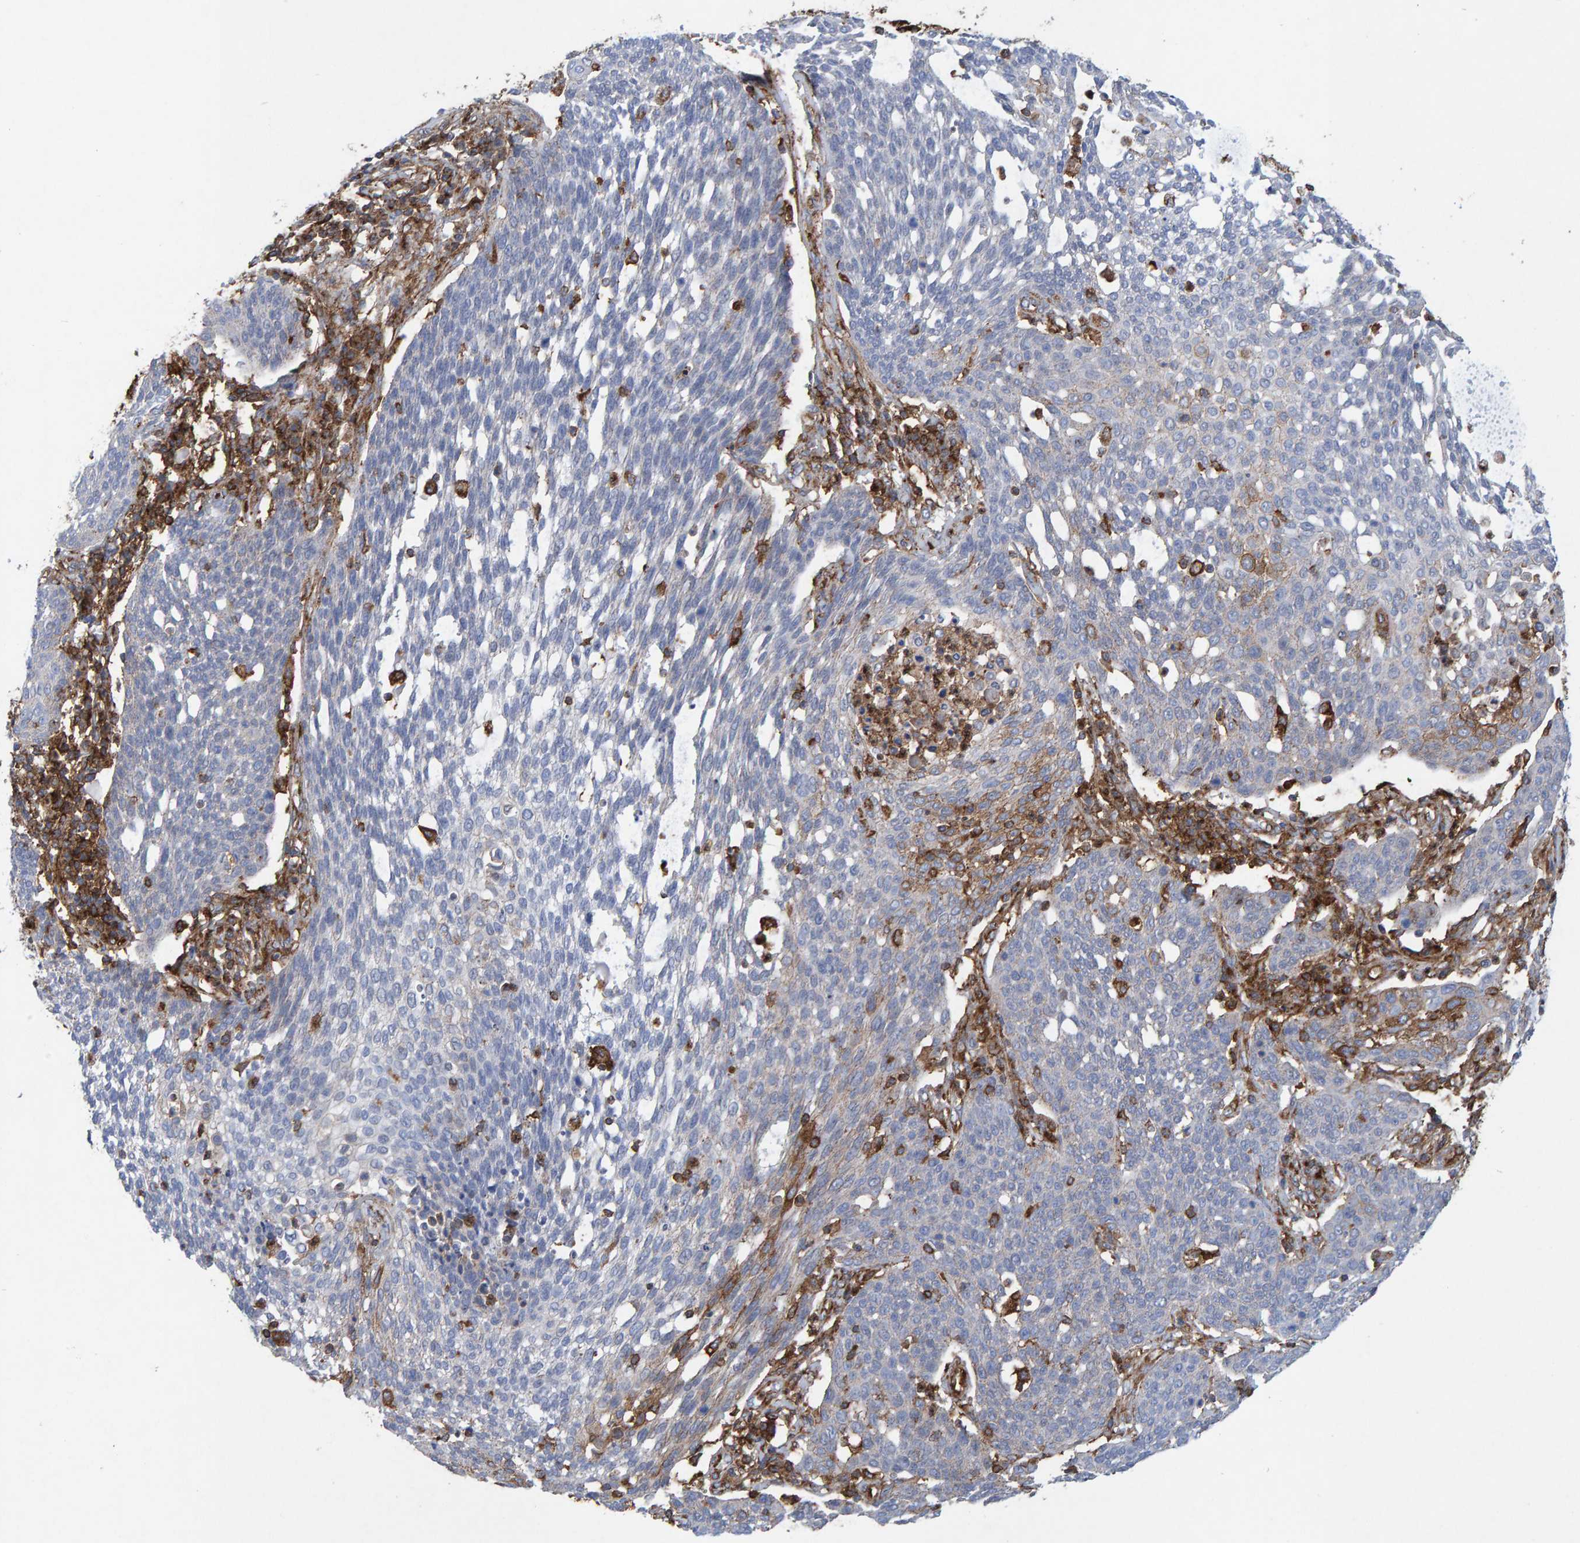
{"staining": {"intensity": "negative", "quantity": "none", "location": "none"}, "tissue": "cervical cancer", "cell_type": "Tumor cells", "image_type": "cancer", "snomed": [{"axis": "morphology", "description": "Squamous cell carcinoma, NOS"}, {"axis": "topography", "description": "Cervix"}], "caption": "Immunohistochemistry (IHC) micrograph of neoplastic tissue: human cervical cancer stained with DAB (3,3'-diaminobenzidine) shows no significant protein staining in tumor cells.", "gene": "MVP", "patient": {"sex": "female", "age": 34}}